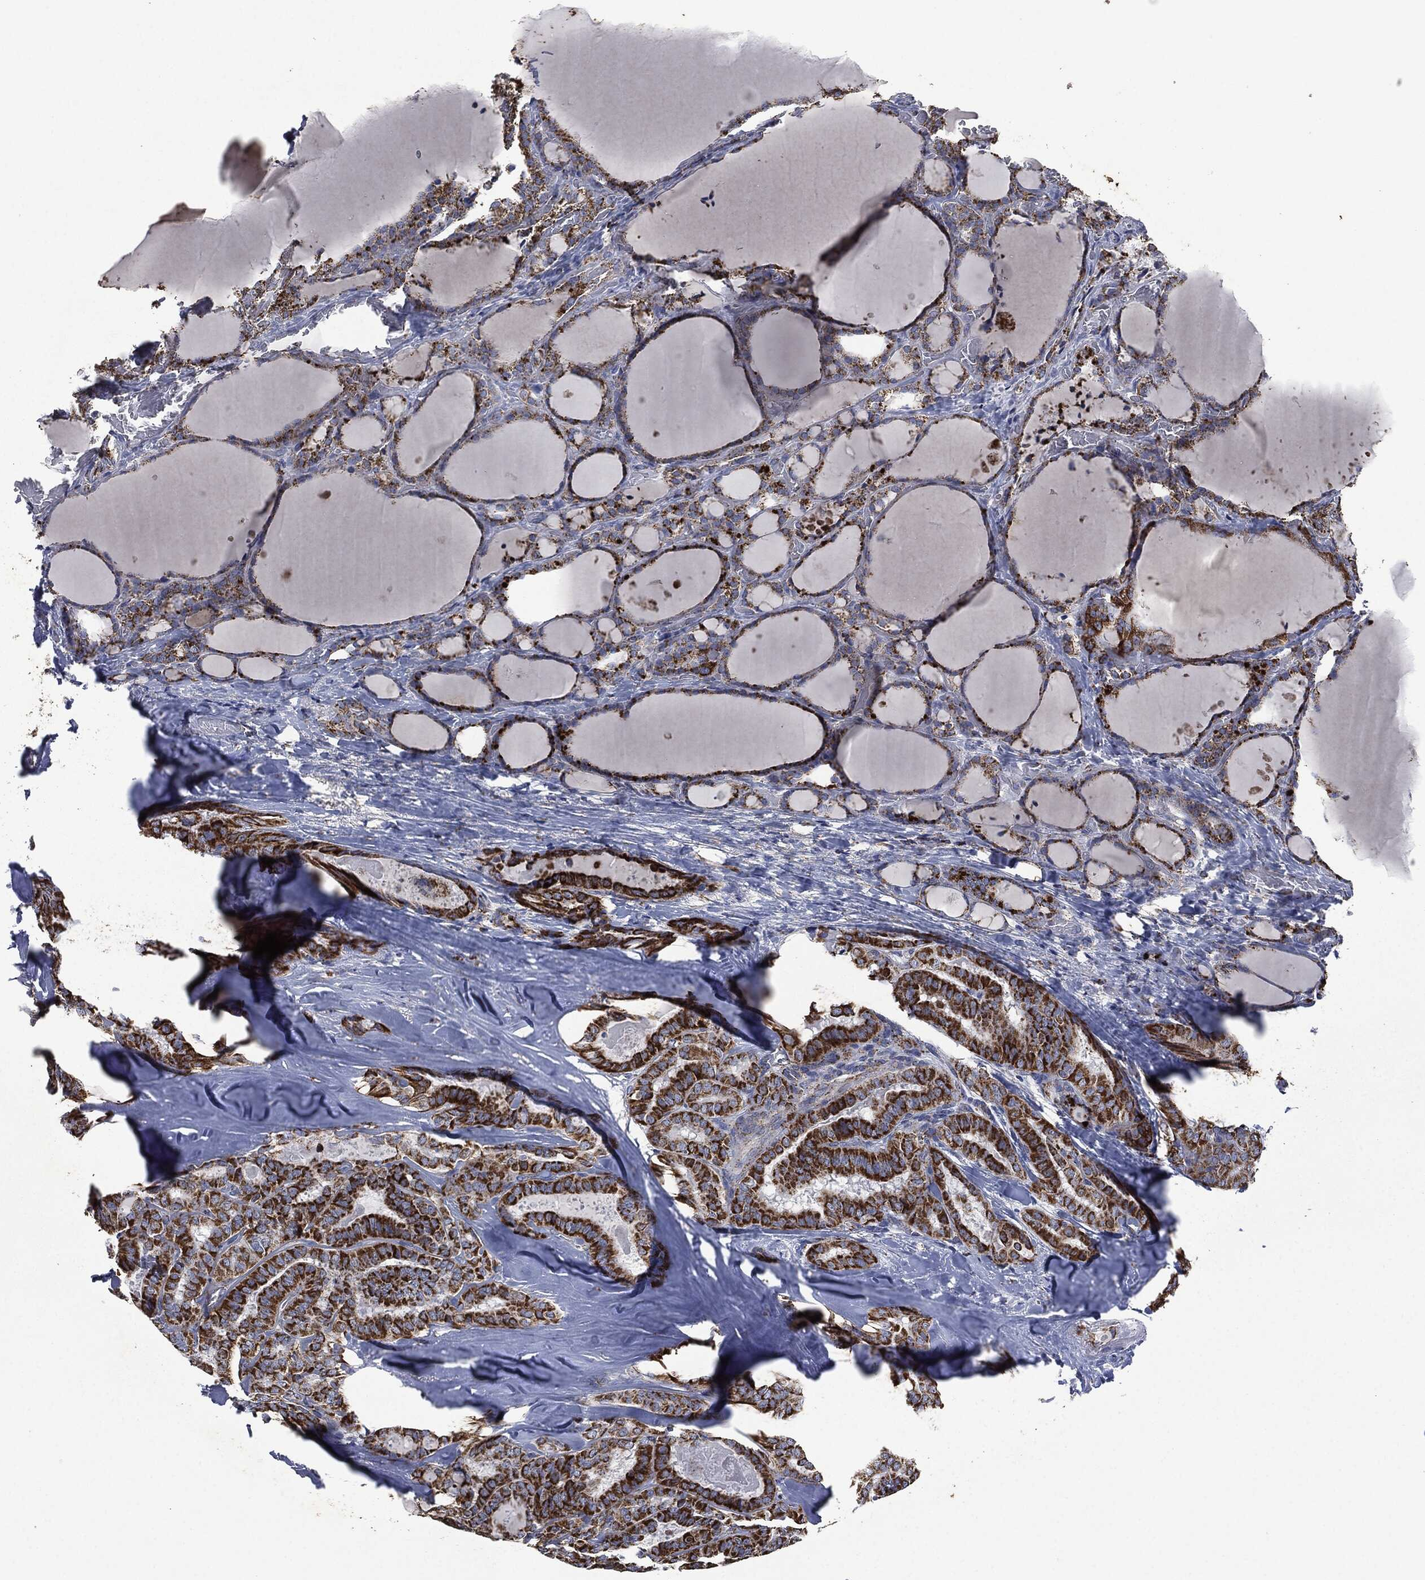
{"staining": {"intensity": "strong", "quantity": ">75%", "location": "cytoplasmic/membranous"}, "tissue": "thyroid cancer", "cell_type": "Tumor cells", "image_type": "cancer", "snomed": [{"axis": "morphology", "description": "Papillary adenocarcinoma, NOS"}, {"axis": "topography", "description": "Thyroid gland"}], "caption": "Papillary adenocarcinoma (thyroid) stained with DAB (3,3'-diaminobenzidine) IHC reveals high levels of strong cytoplasmic/membranous positivity in about >75% of tumor cells.", "gene": "RYK", "patient": {"sex": "female", "age": 39}}